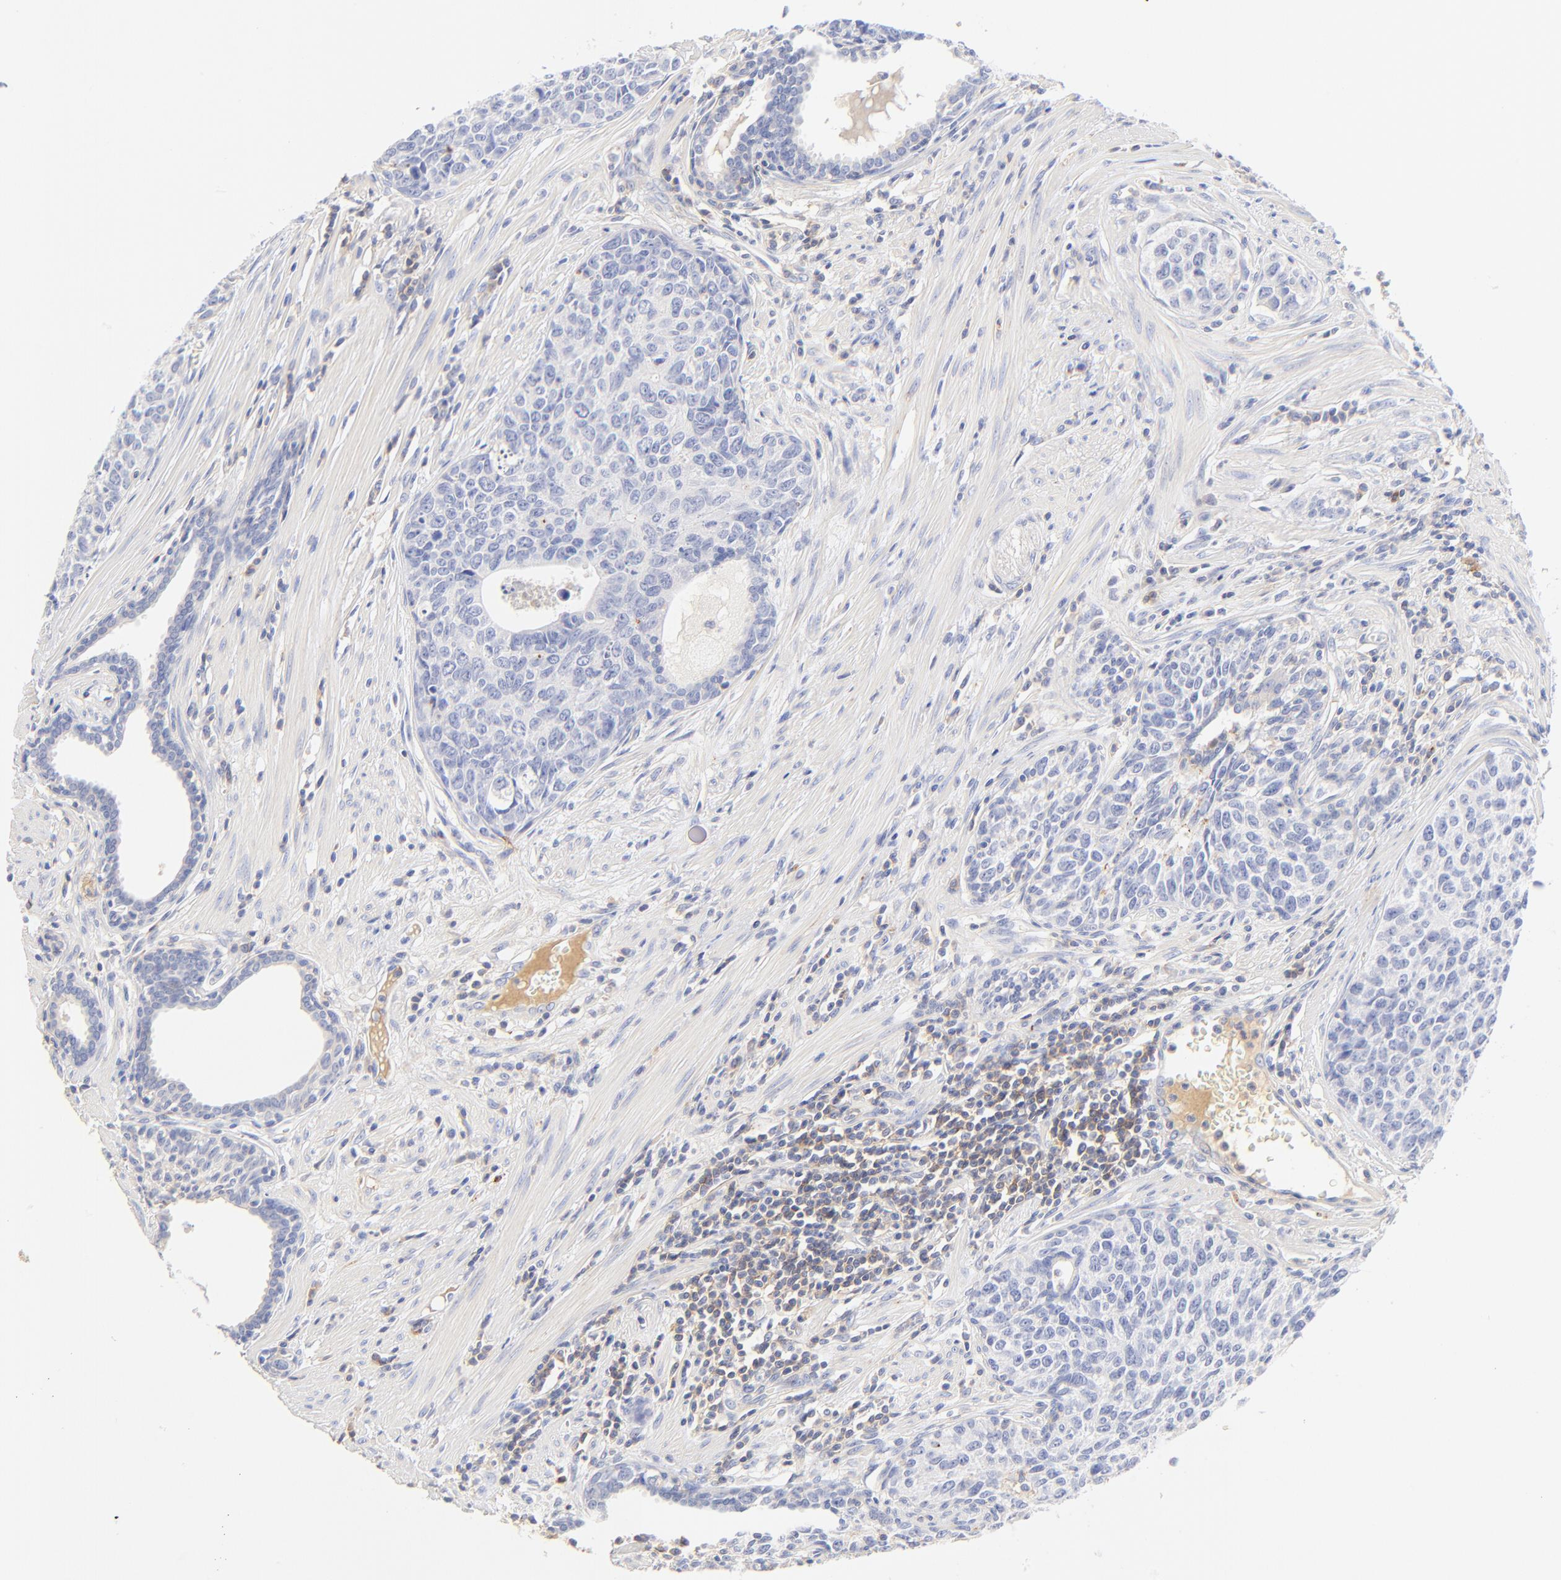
{"staining": {"intensity": "negative", "quantity": "none", "location": "none"}, "tissue": "urothelial cancer", "cell_type": "Tumor cells", "image_type": "cancer", "snomed": [{"axis": "morphology", "description": "Urothelial carcinoma, High grade"}, {"axis": "topography", "description": "Urinary bladder"}], "caption": "High magnification brightfield microscopy of urothelial carcinoma (high-grade) stained with DAB (3,3'-diaminobenzidine) (brown) and counterstained with hematoxylin (blue): tumor cells show no significant staining. (Stains: DAB (3,3'-diaminobenzidine) immunohistochemistry (IHC) with hematoxylin counter stain, Microscopy: brightfield microscopy at high magnification).", "gene": "MDGA2", "patient": {"sex": "male", "age": 81}}